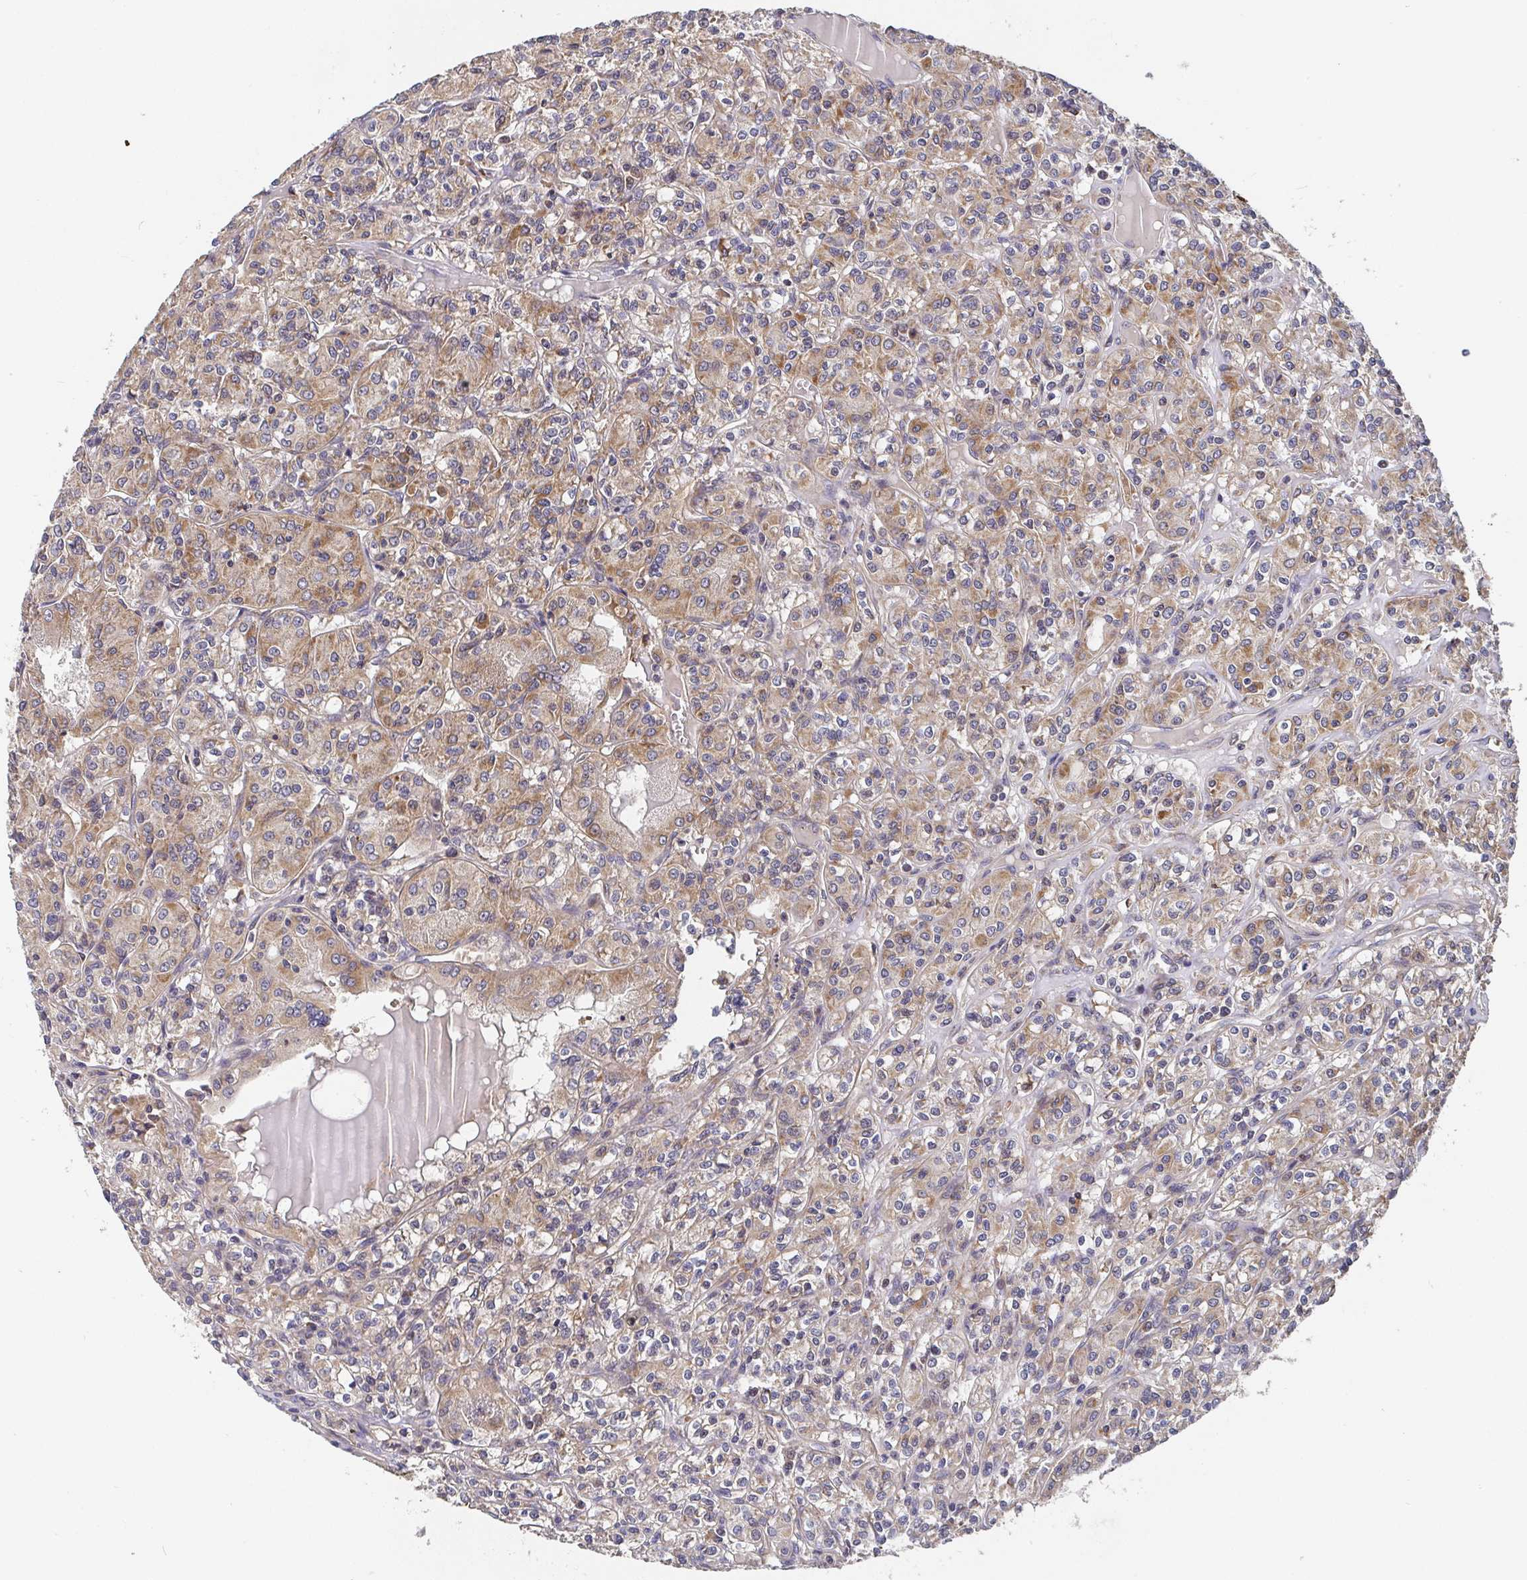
{"staining": {"intensity": "weak", "quantity": ">75%", "location": "cytoplasmic/membranous"}, "tissue": "renal cancer", "cell_type": "Tumor cells", "image_type": "cancer", "snomed": [{"axis": "morphology", "description": "Adenocarcinoma, NOS"}, {"axis": "topography", "description": "Kidney"}], "caption": "Immunohistochemistry (IHC) staining of adenocarcinoma (renal), which shows low levels of weak cytoplasmic/membranous expression in about >75% of tumor cells indicating weak cytoplasmic/membranous protein positivity. The staining was performed using DAB (3,3'-diaminobenzidine) (brown) for protein detection and nuclei were counterstained in hematoxylin (blue).", "gene": "PDF", "patient": {"sex": "male", "age": 36}}